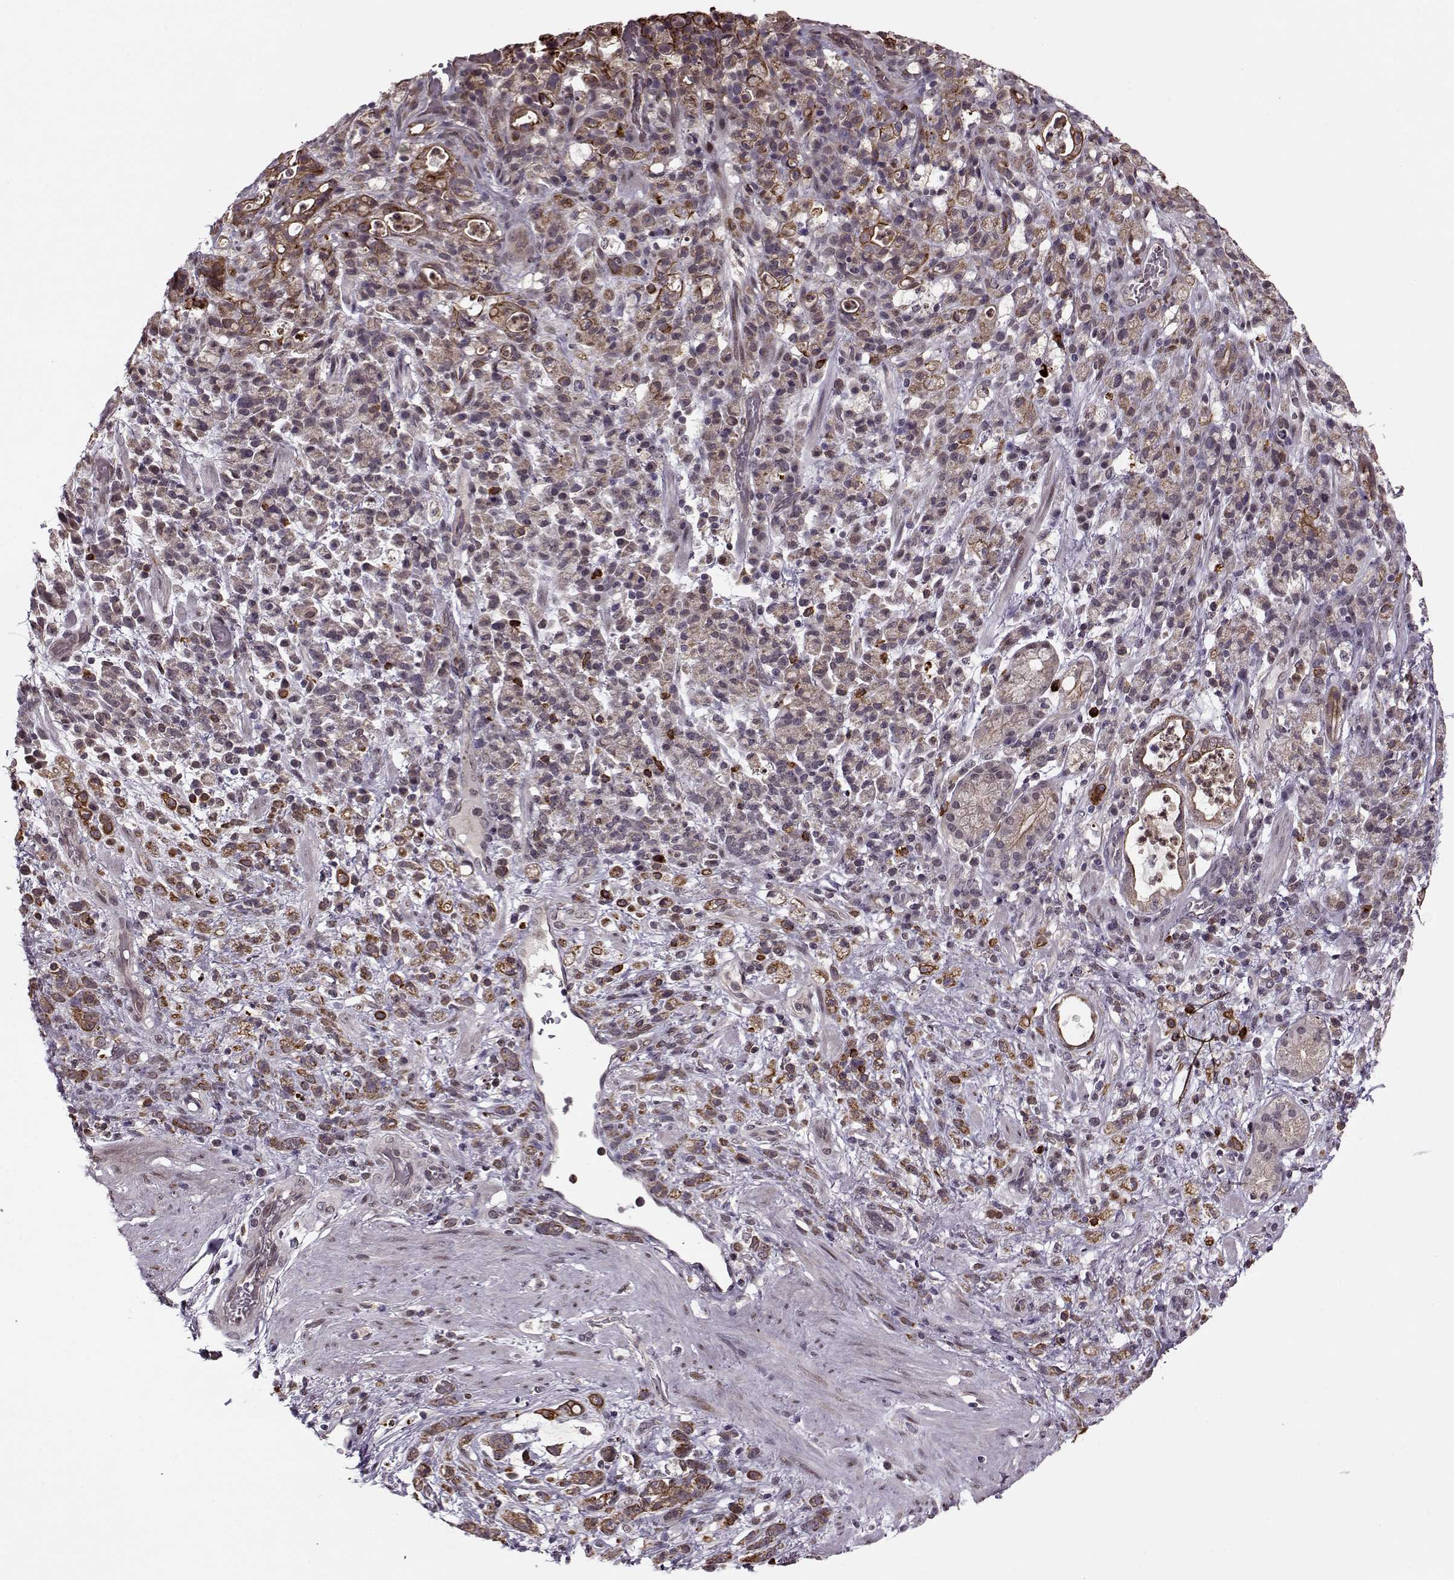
{"staining": {"intensity": "strong", "quantity": "25%-75%", "location": "cytoplasmic/membranous"}, "tissue": "stomach cancer", "cell_type": "Tumor cells", "image_type": "cancer", "snomed": [{"axis": "morphology", "description": "Adenocarcinoma, NOS"}, {"axis": "topography", "description": "Stomach"}], "caption": "Immunohistochemistry micrograph of neoplastic tissue: adenocarcinoma (stomach) stained using IHC exhibits high levels of strong protein expression localized specifically in the cytoplasmic/membranous of tumor cells, appearing as a cytoplasmic/membranous brown color.", "gene": "DENND4B", "patient": {"sex": "female", "age": 60}}